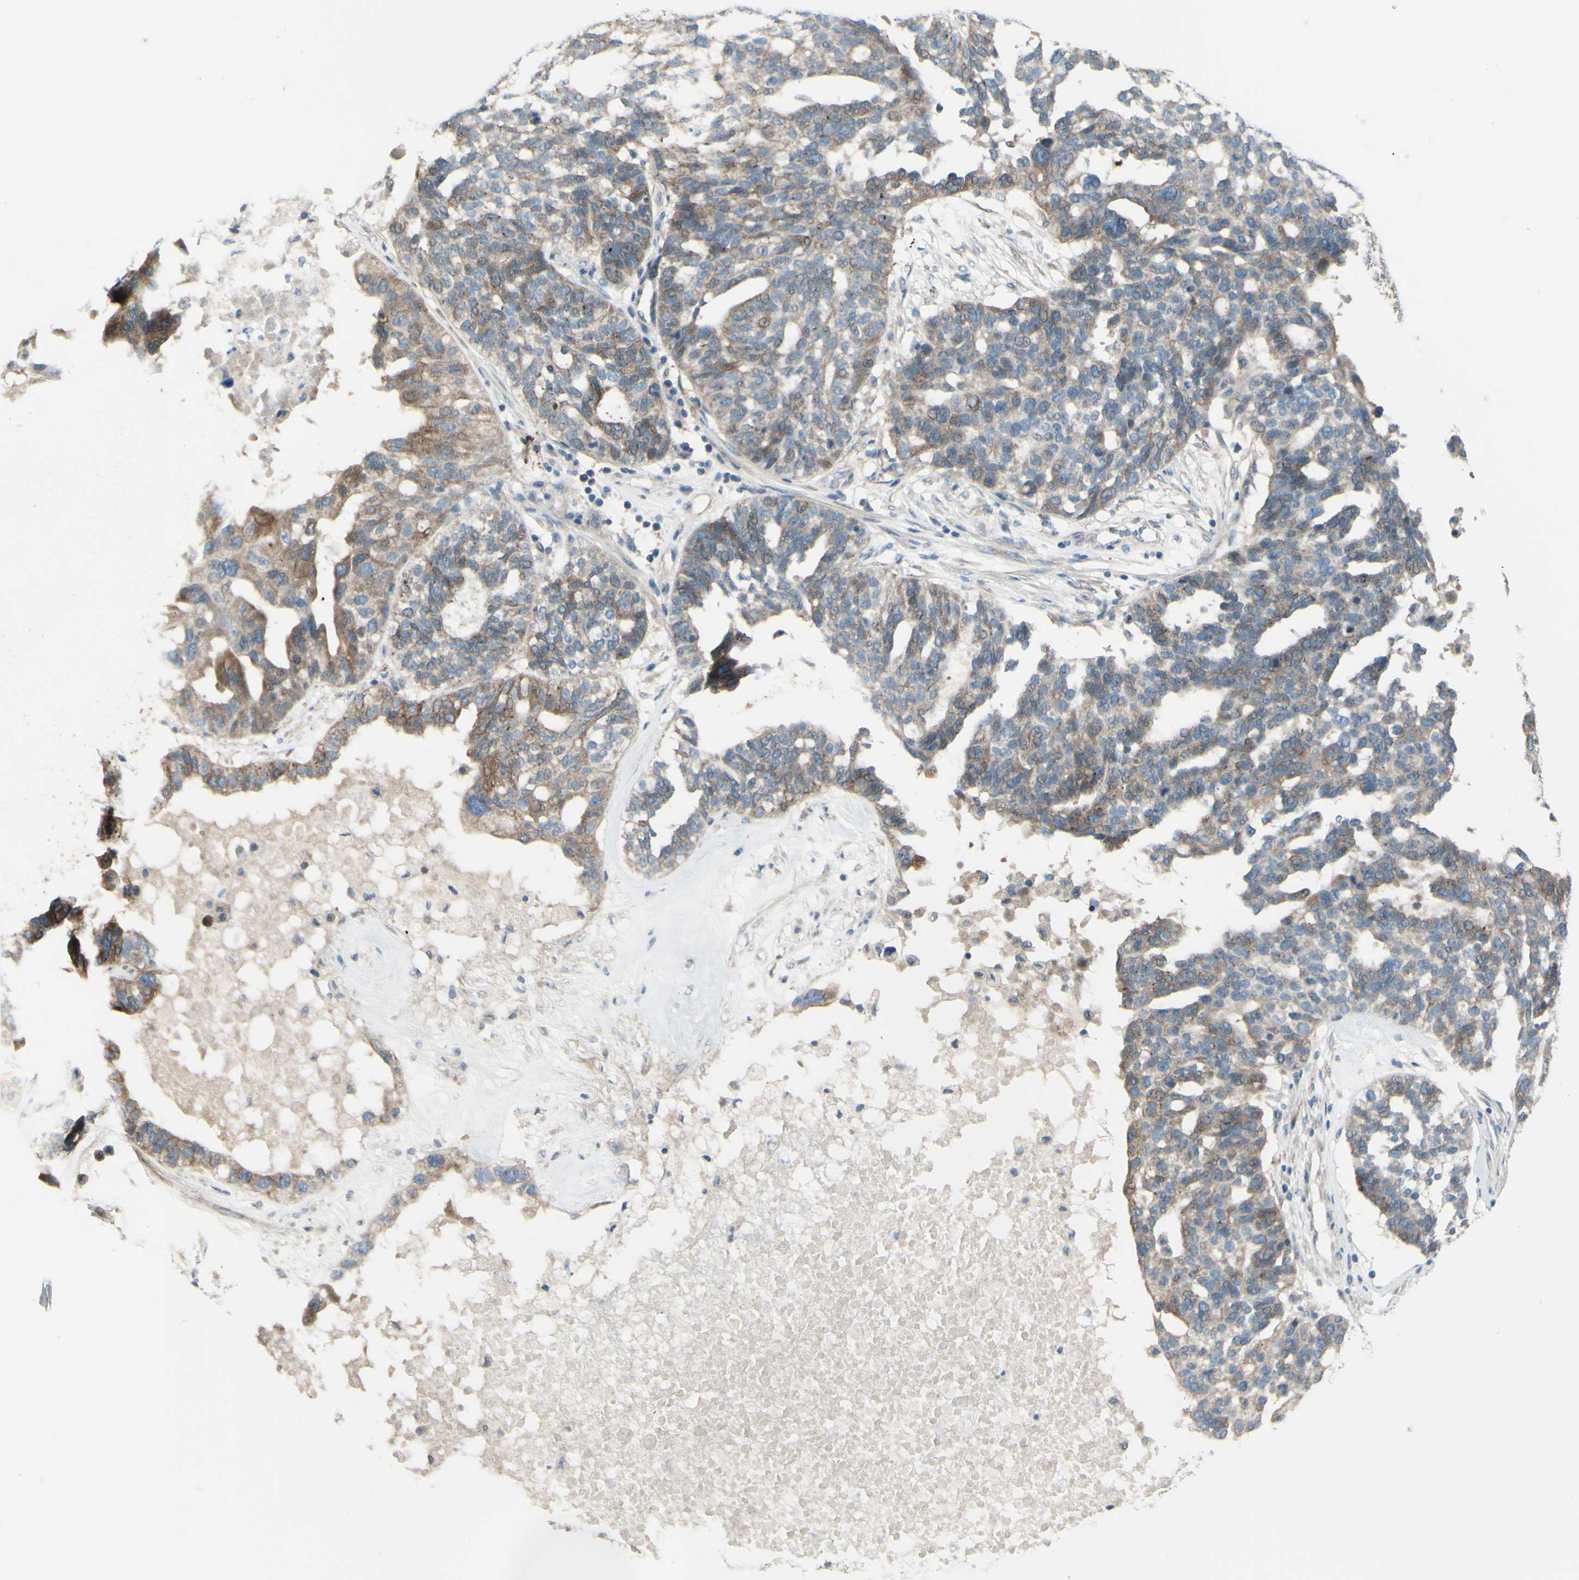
{"staining": {"intensity": "moderate", "quantity": ">75%", "location": "cytoplasmic/membranous"}, "tissue": "ovarian cancer", "cell_type": "Tumor cells", "image_type": "cancer", "snomed": [{"axis": "morphology", "description": "Cystadenocarcinoma, serous, NOS"}, {"axis": "topography", "description": "Ovary"}], "caption": "Immunohistochemical staining of human serous cystadenocarcinoma (ovarian) displays medium levels of moderate cytoplasmic/membranous protein expression in about >75% of tumor cells.", "gene": "LRRK1", "patient": {"sex": "female", "age": 59}}